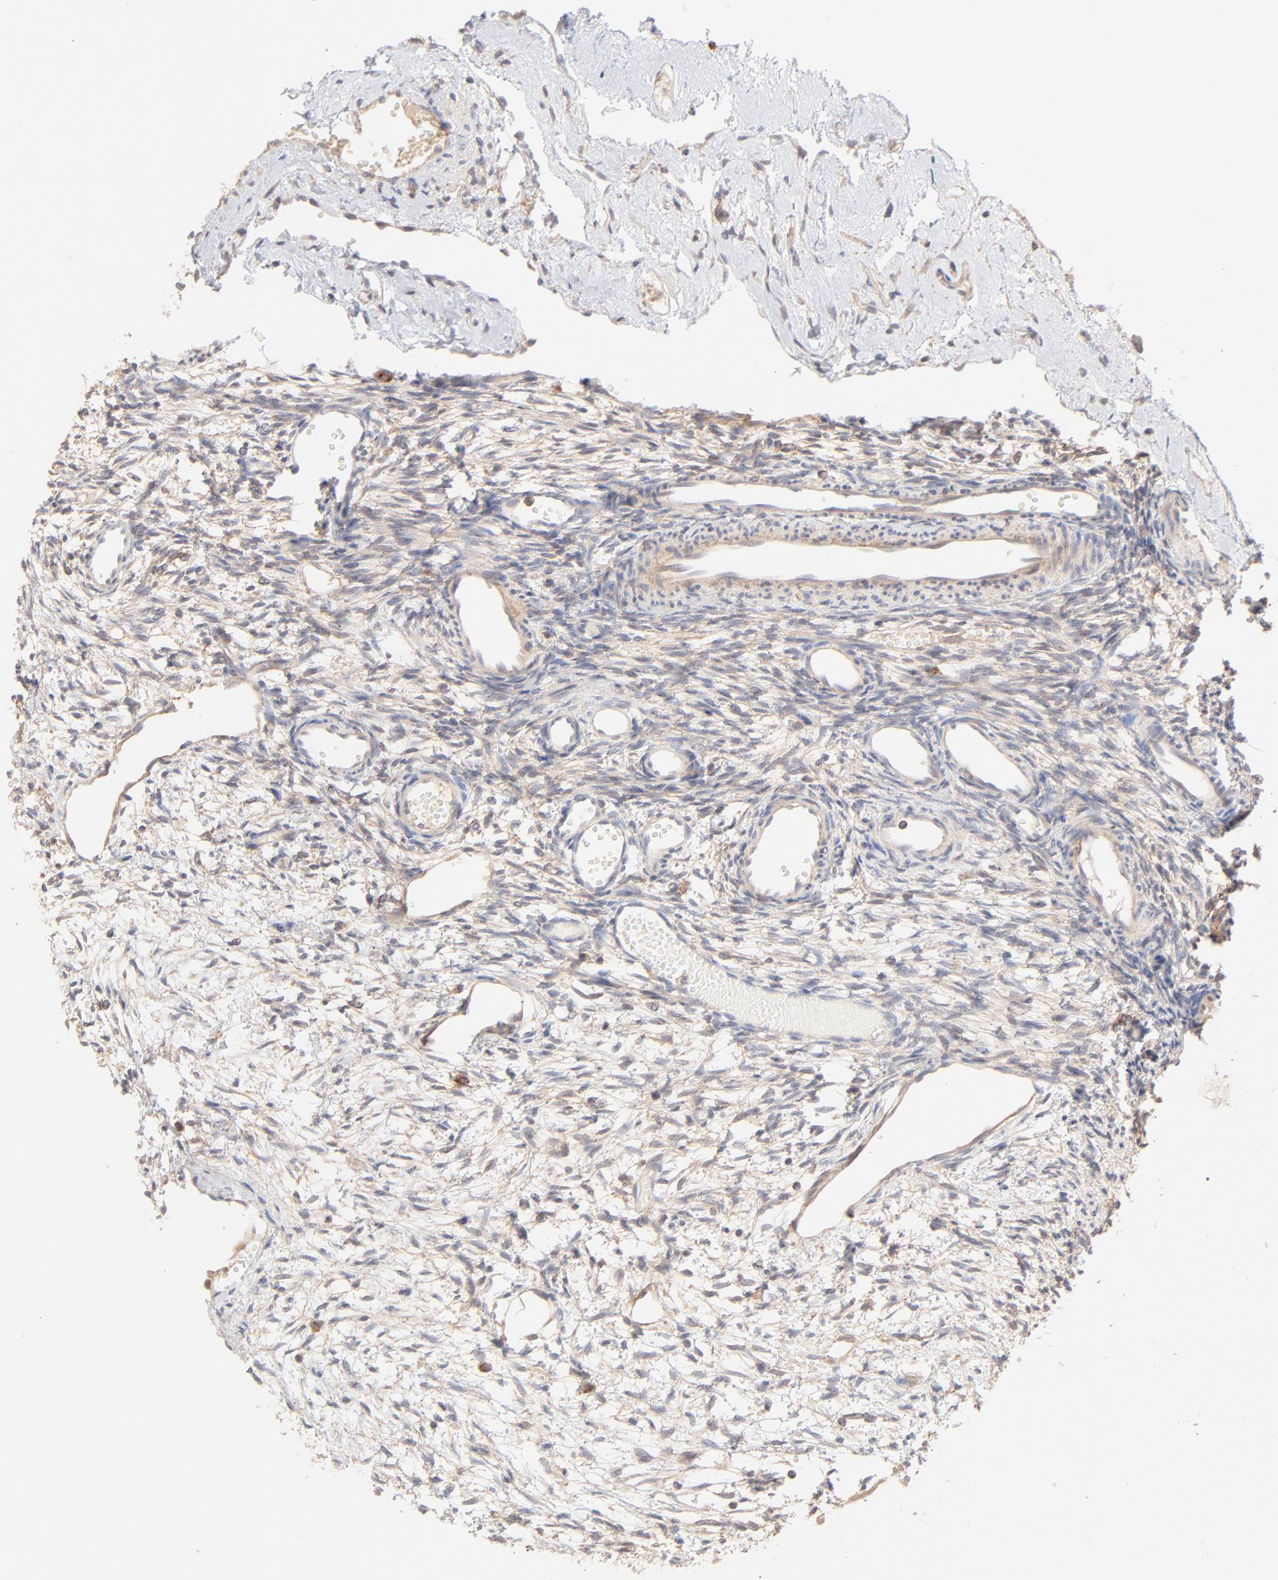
{"staining": {"intensity": "weak", "quantity": ">75%", "location": "cytoplasmic/membranous"}, "tissue": "ovary", "cell_type": "Ovarian stroma cells", "image_type": "normal", "snomed": [{"axis": "morphology", "description": "Normal tissue, NOS"}, {"axis": "topography", "description": "Ovary"}], "caption": "Protein expression analysis of benign ovary reveals weak cytoplasmic/membranous staining in about >75% of ovarian stroma cells.", "gene": "CSPG4", "patient": {"sex": "female", "age": 35}}